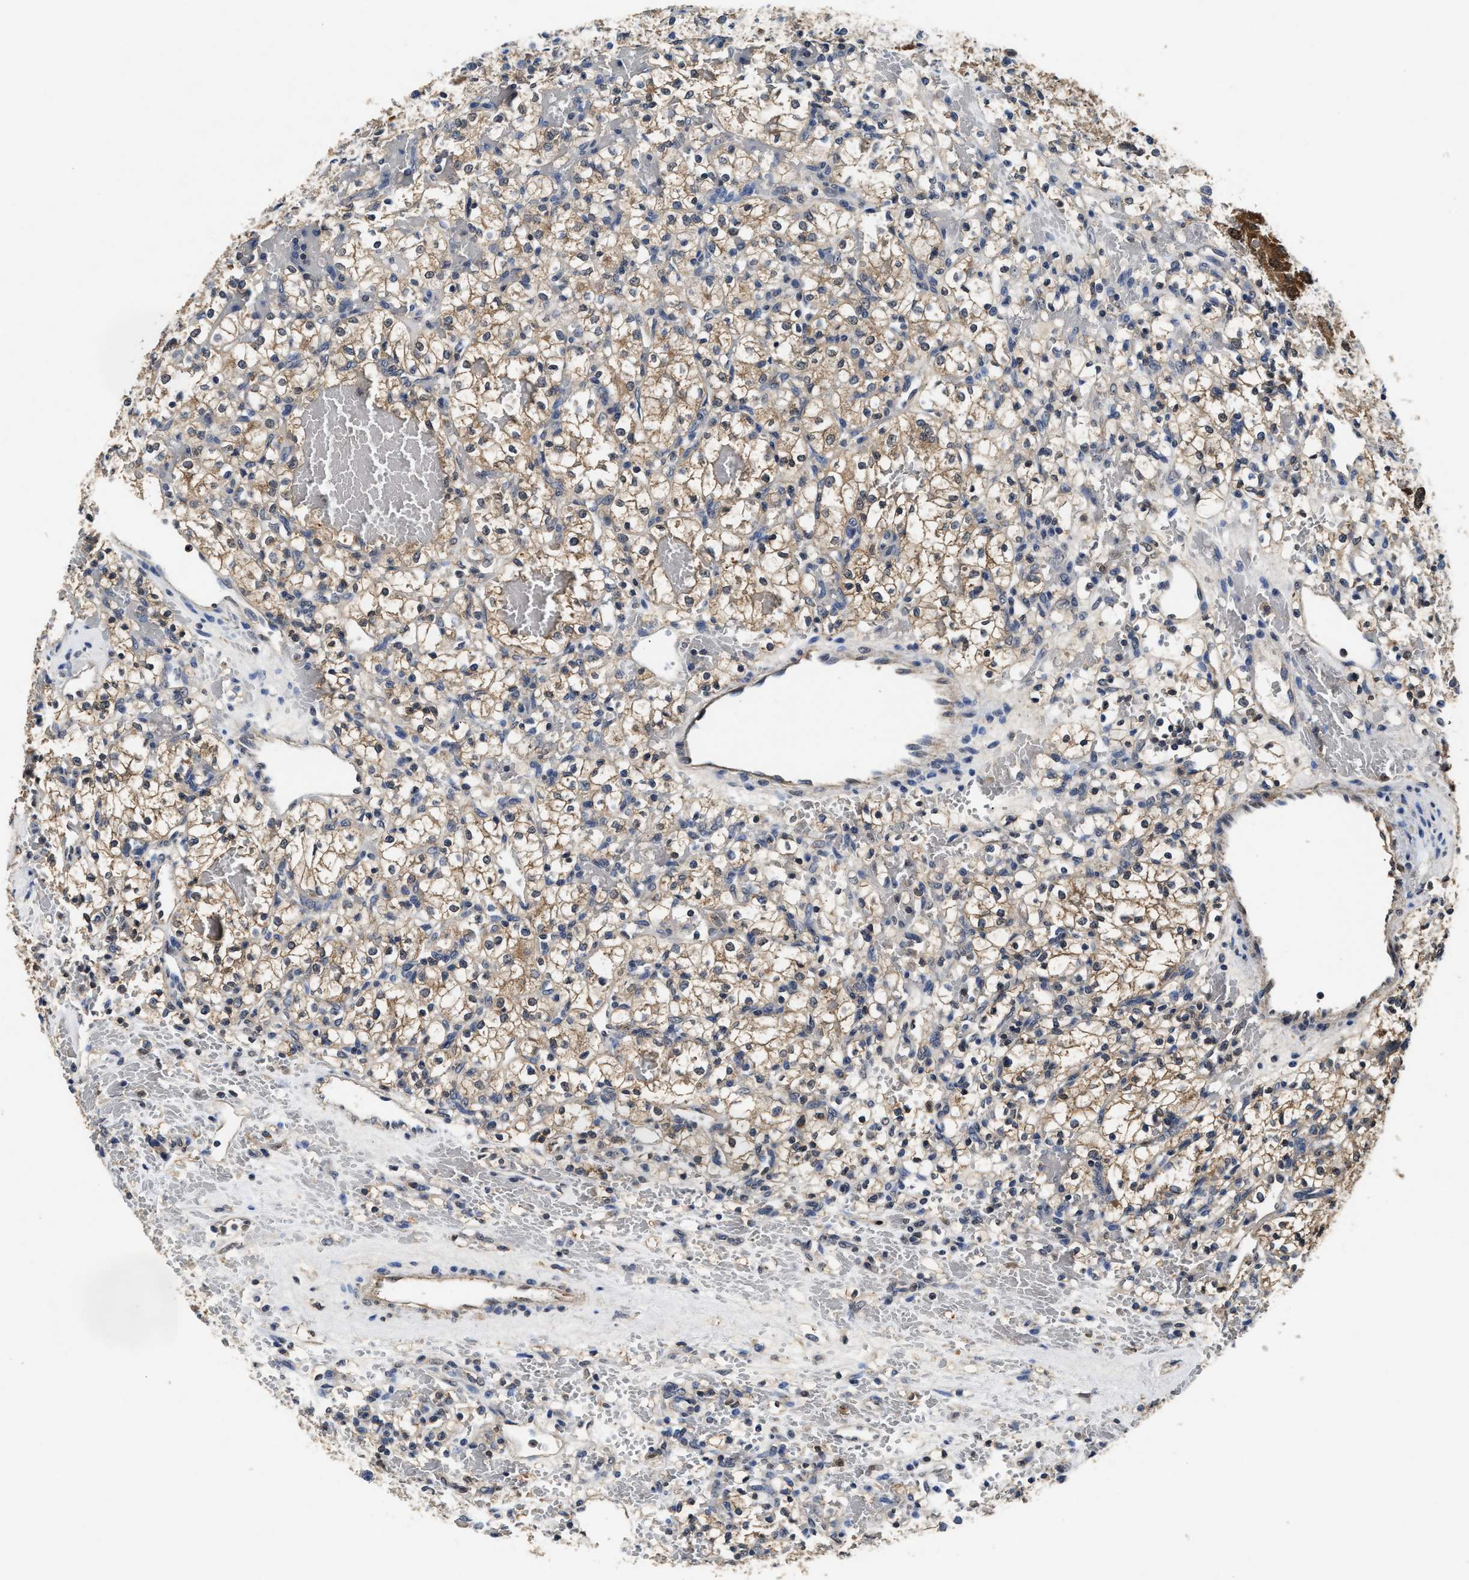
{"staining": {"intensity": "moderate", "quantity": ">75%", "location": "cytoplasmic/membranous"}, "tissue": "renal cancer", "cell_type": "Tumor cells", "image_type": "cancer", "snomed": [{"axis": "morphology", "description": "Adenocarcinoma, NOS"}, {"axis": "topography", "description": "Kidney"}], "caption": "High-magnification brightfield microscopy of adenocarcinoma (renal) stained with DAB (3,3'-diaminobenzidine) (brown) and counterstained with hematoxylin (blue). tumor cells exhibit moderate cytoplasmic/membranous expression is present in approximately>75% of cells.", "gene": "ACAT2", "patient": {"sex": "female", "age": 60}}